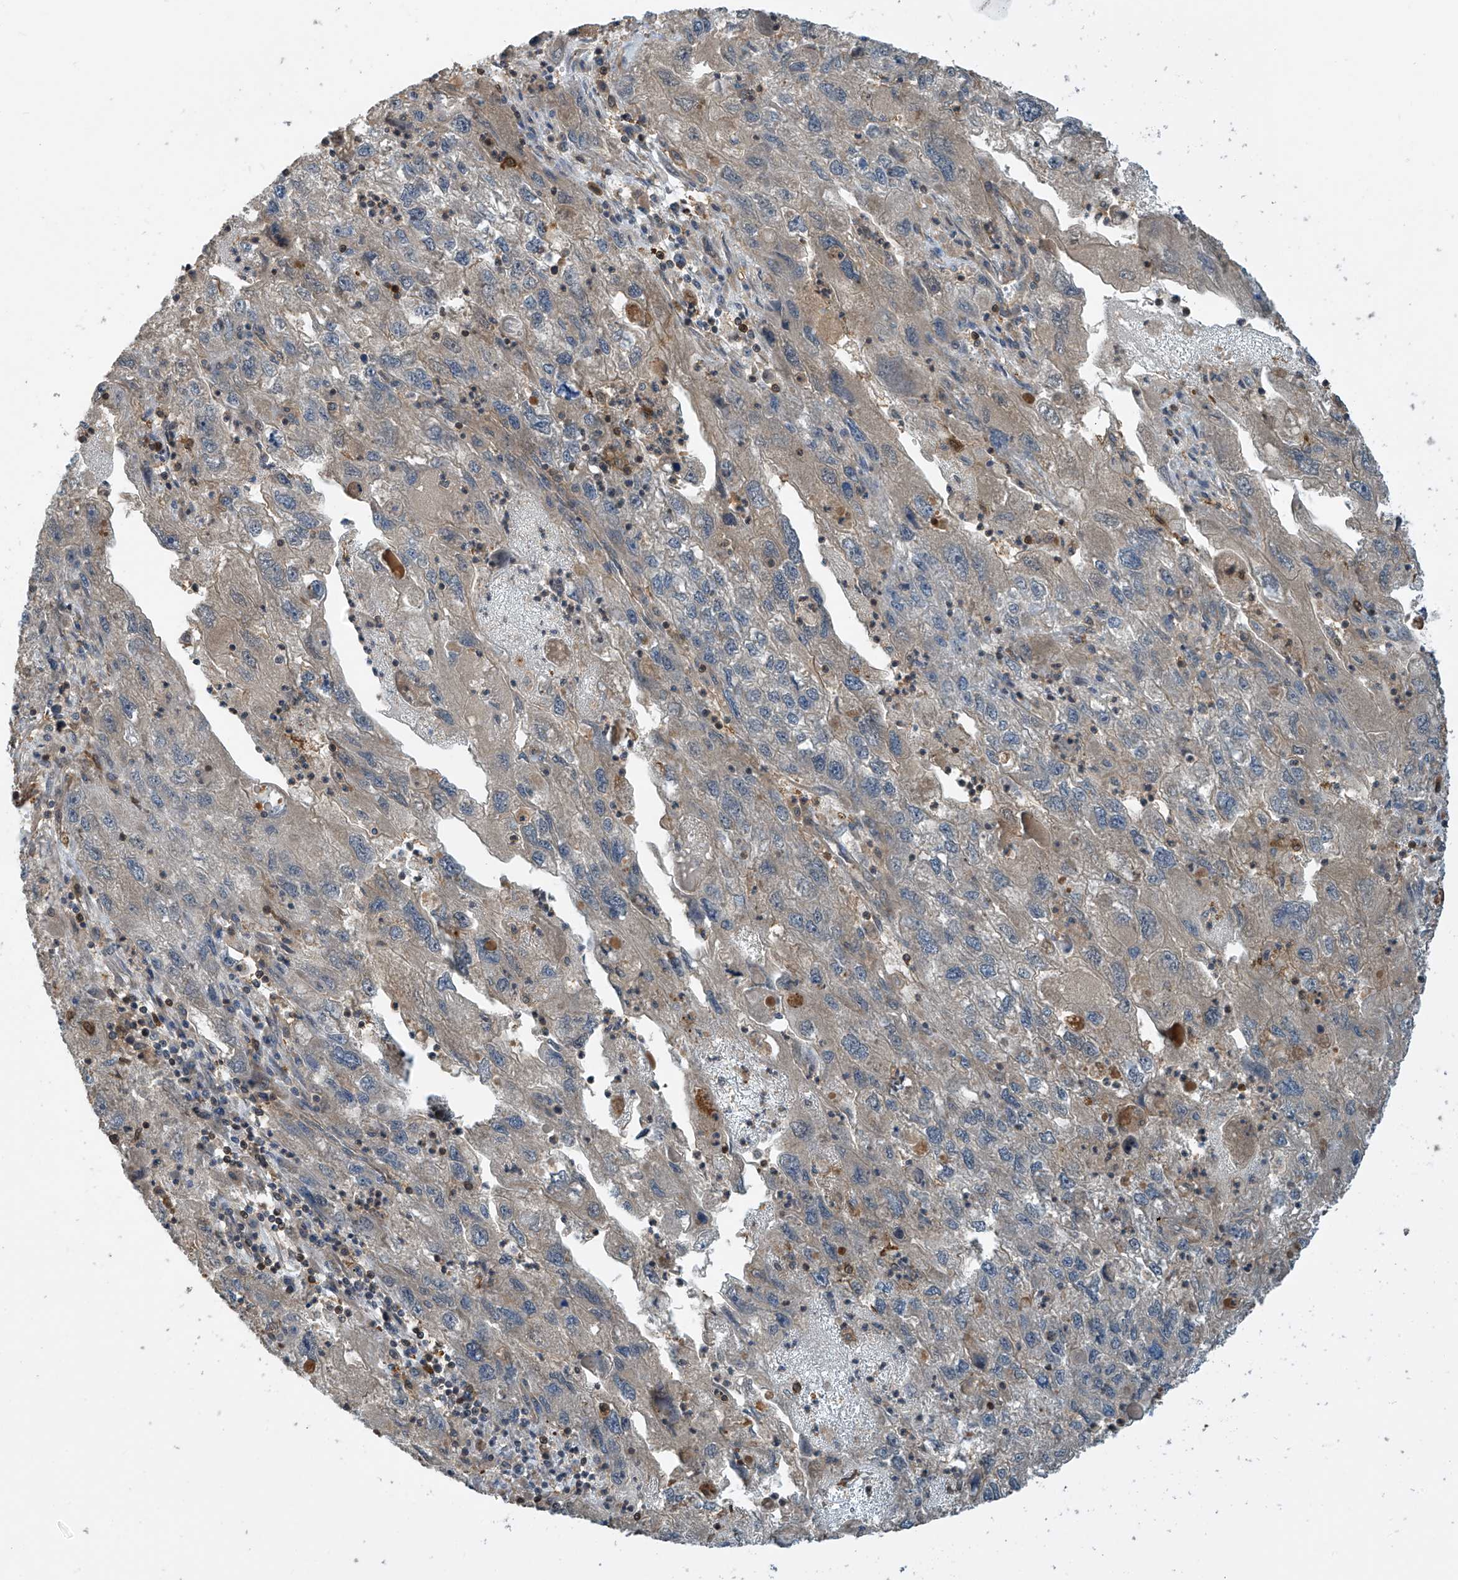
{"staining": {"intensity": "weak", "quantity": "<25%", "location": "cytoplasmic/membranous"}, "tissue": "endometrial cancer", "cell_type": "Tumor cells", "image_type": "cancer", "snomed": [{"axis": "morphology", "description": "Adenocarcinoma, NOS"}, {"axis": "topography", "description": "Endometrium"}], "caption": "The immunohistochemistry micrograph has no significant expression in tumor cells of endometrial adenocarcinoma tissue.", "gene": "SH3BGRL3", "patient": {"sex": "female", "age": 49}}